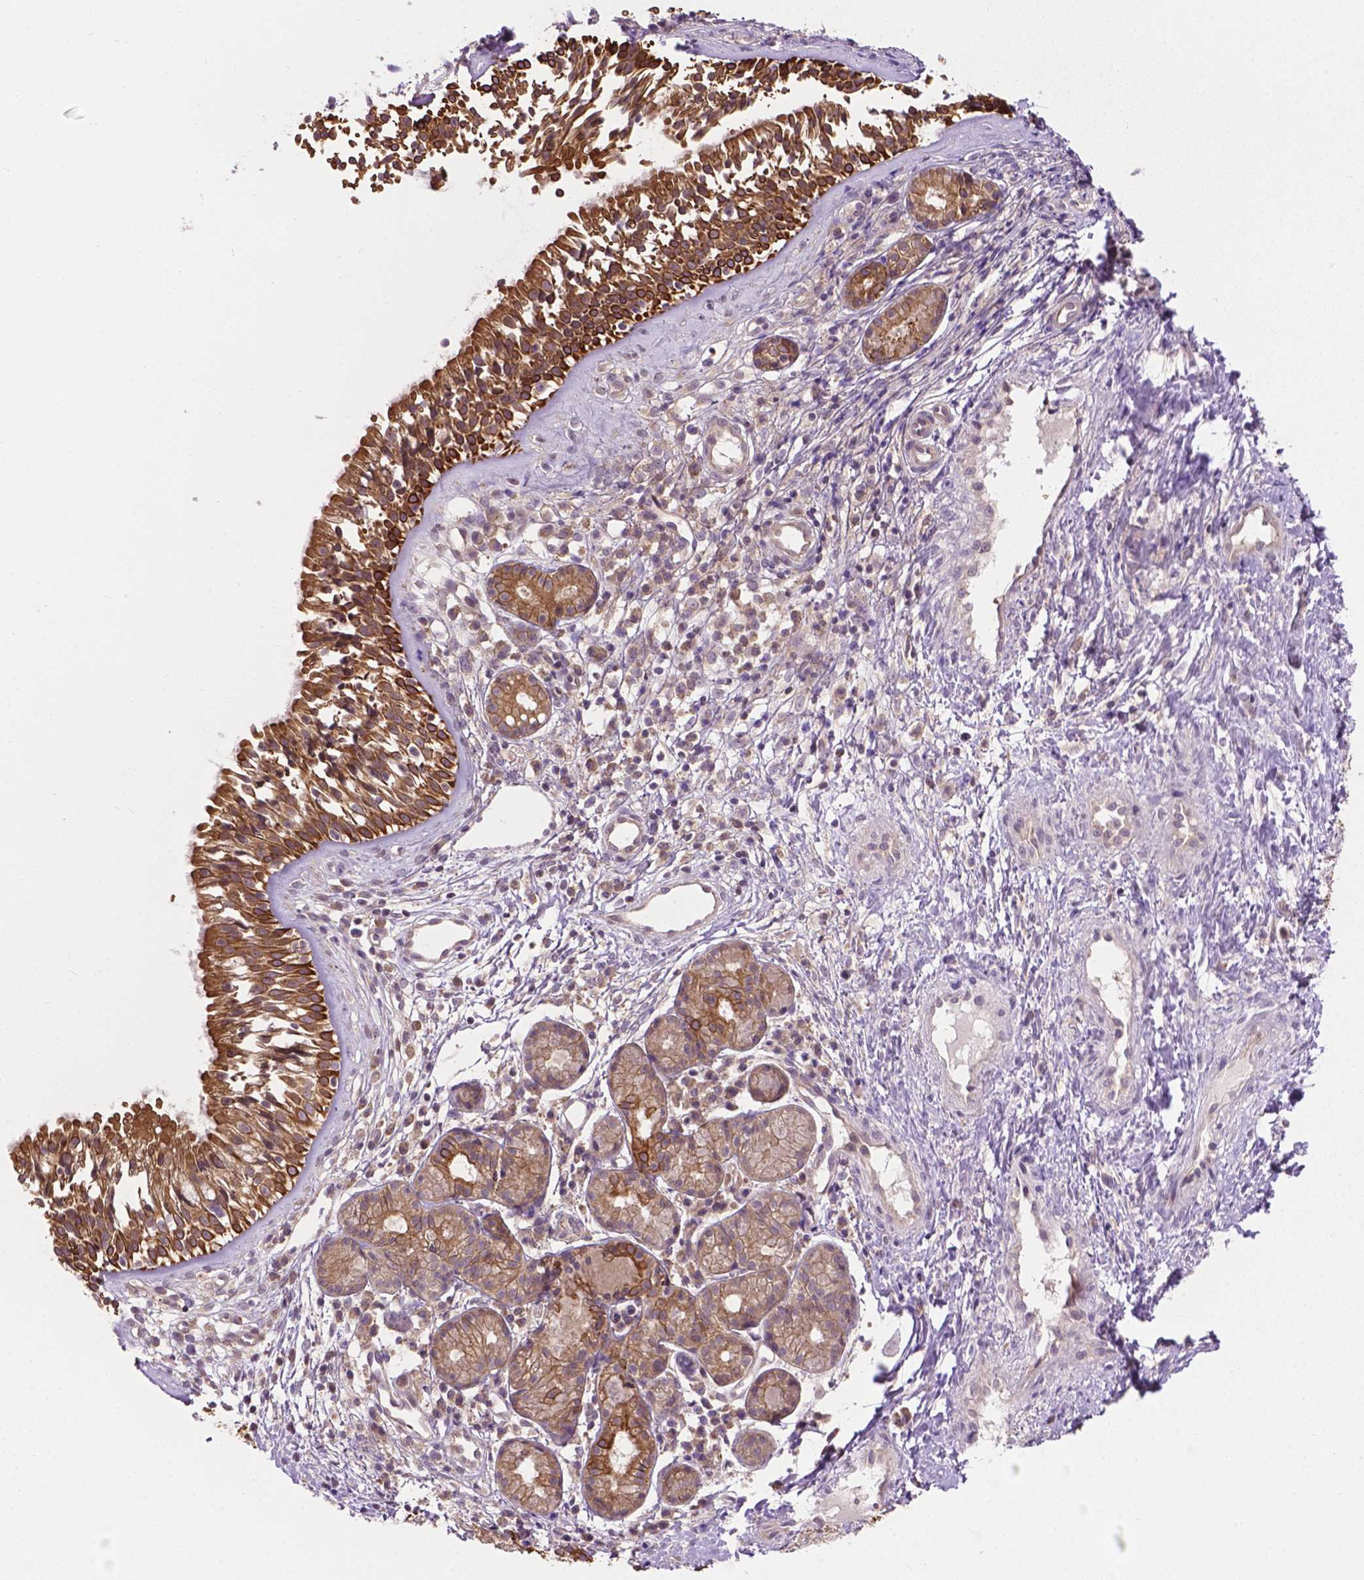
{"staining": {"intensity": "strong", "quantity": ">75%", "location": "cytoplasmic/membranous"}, "tissue": "nasopharynx", "cell_type": "Respiratory epithelial cells", "image_type": "normal", "snomed": [{"axis": "morphology", "description": "Normal tissue, NOS"}, {"axis": "topography", "description": "Nasopharynx"}], "caption": "IHC histopathology image of unremarkable nasopharynx: nasopharynx stained using immunohistochemistry (IHC) displays high levels of strong protein expression localized specifically in the cytoplasmic/membranous of respiratory epithelial cells, appearing as a cytoplasmic/membranous brown color.", "gene": "MZT1", "patient": {"sex": "male", "age": 58}}